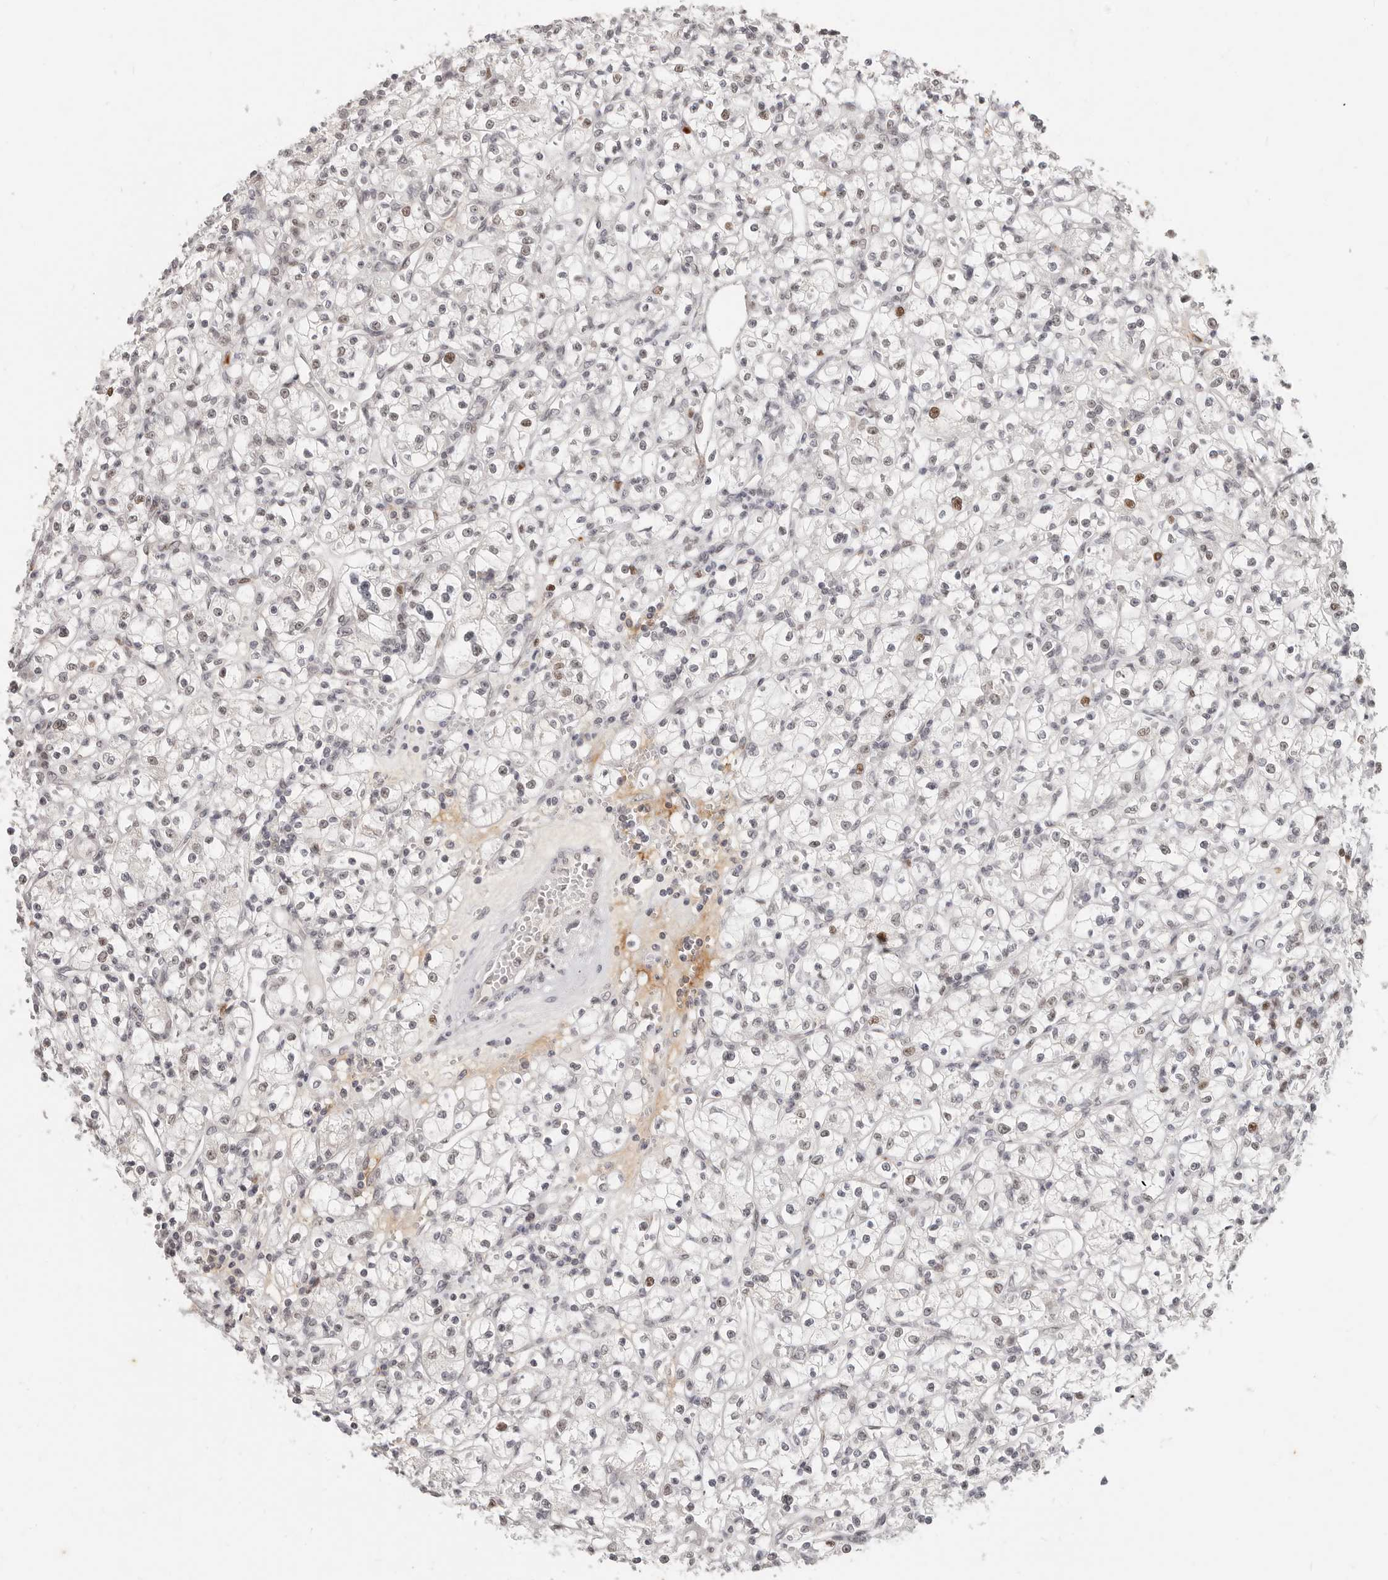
{"staining": {"intensity": "moderate", "quantity": "<25%", "location": "nuclear"}, "tissue": "renal cancer", "cell_type": "Tumor cells", "image_type": "cancer", "snomed": [{"axis": "morphology", "description": "Adenocarcinoma, NOS"}, {"axis": "topography", "description": "Kidney"}], "caption": "Immunohistochemical staining of human adenocarcinoma (renal) shows low levels of moderate nuclear protein positivity in approximately <25% of tumor cells.", "gene": "RFC2", "patient": {"sex": "female", "age": 59}}